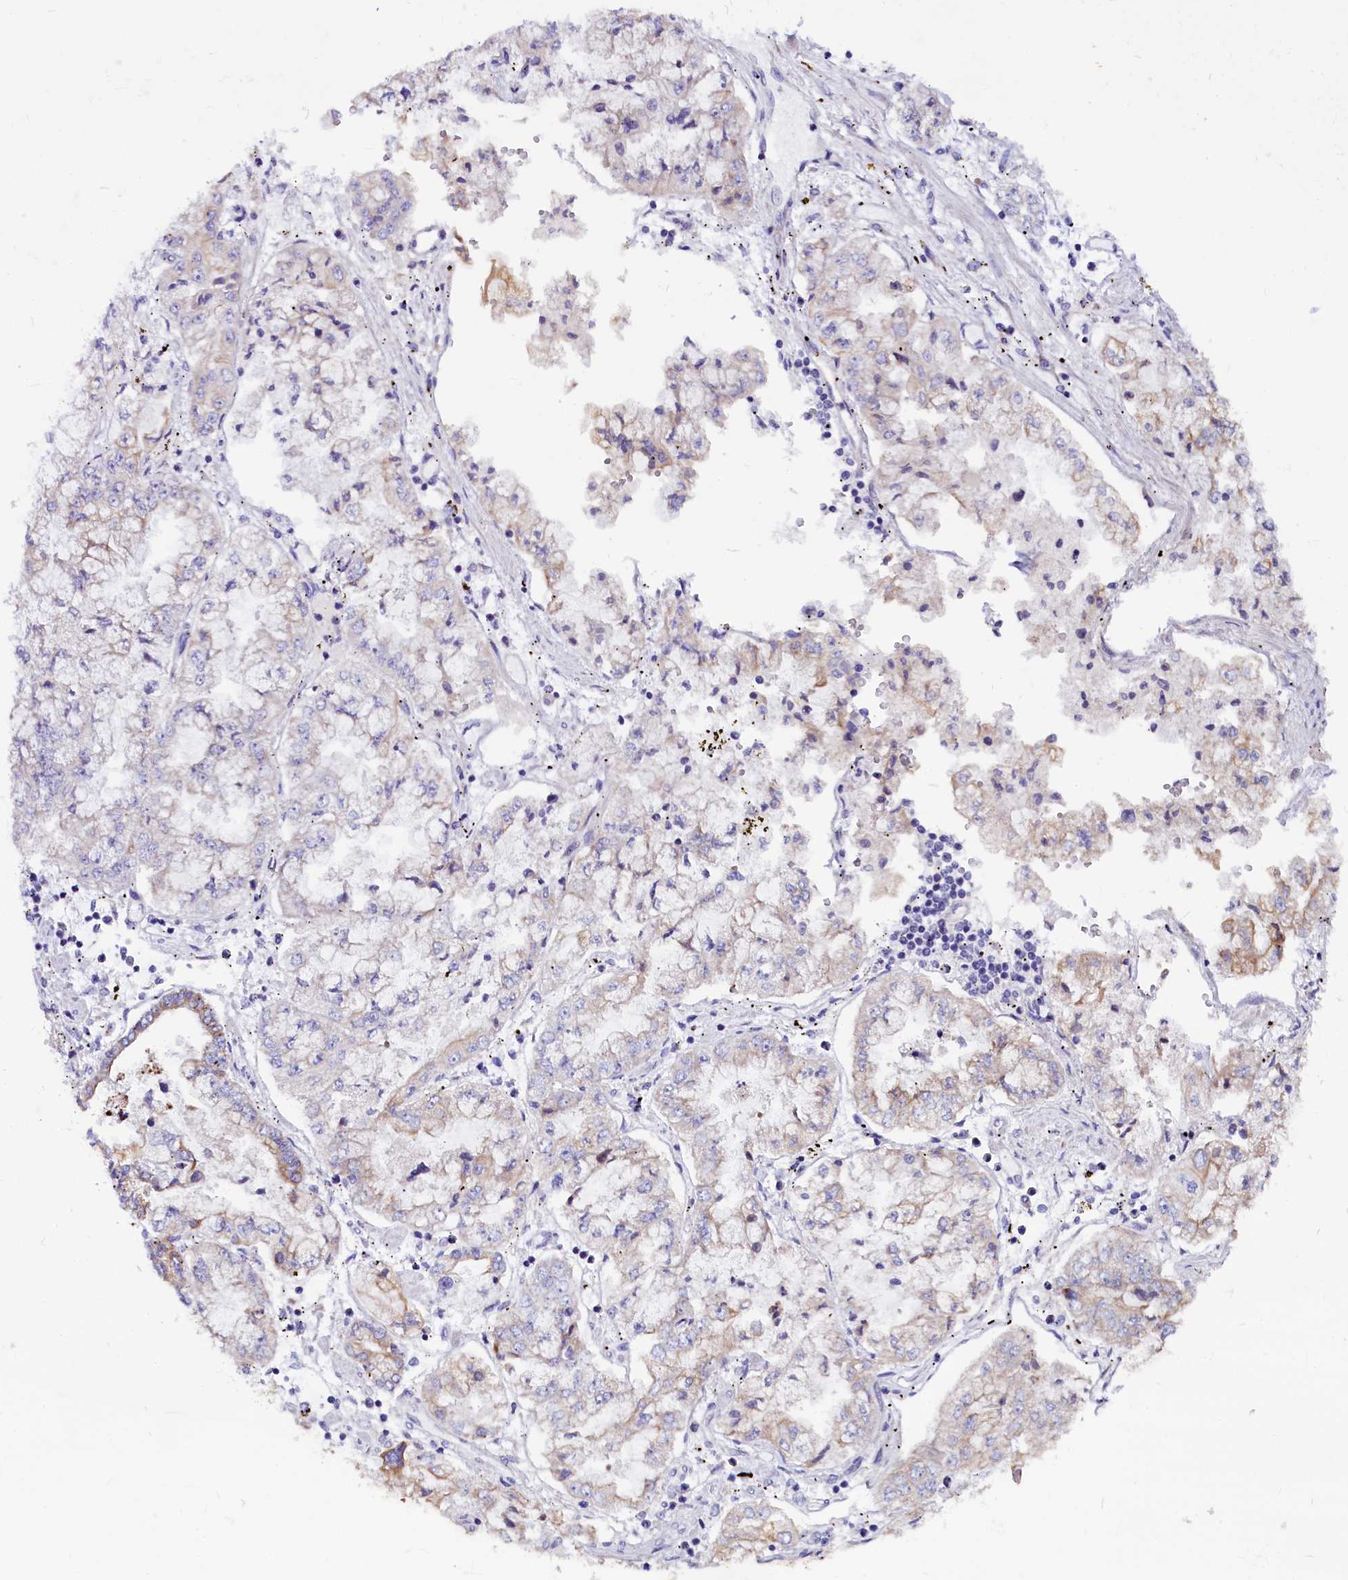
{"staining": {"intensity": "weak", "quantity": "<25%", "location": "cytoplasmic/membranous"}, "tissue": "stomach cancer", "cell_type": "Tumor cells", "image_type": "cancer", "snomed": [{"axis": "morphology", "description": "Adenocarcinoma, NOS"}, {"axis": "topography", "description": "Stomach"}], "caption": "IHC histopathology image of stomach cancer stained for a protein (brown), which demonstrates no staining in tumor cells.", "gene": "CEP170", "patient": {"sex": "male", "age": 76}}